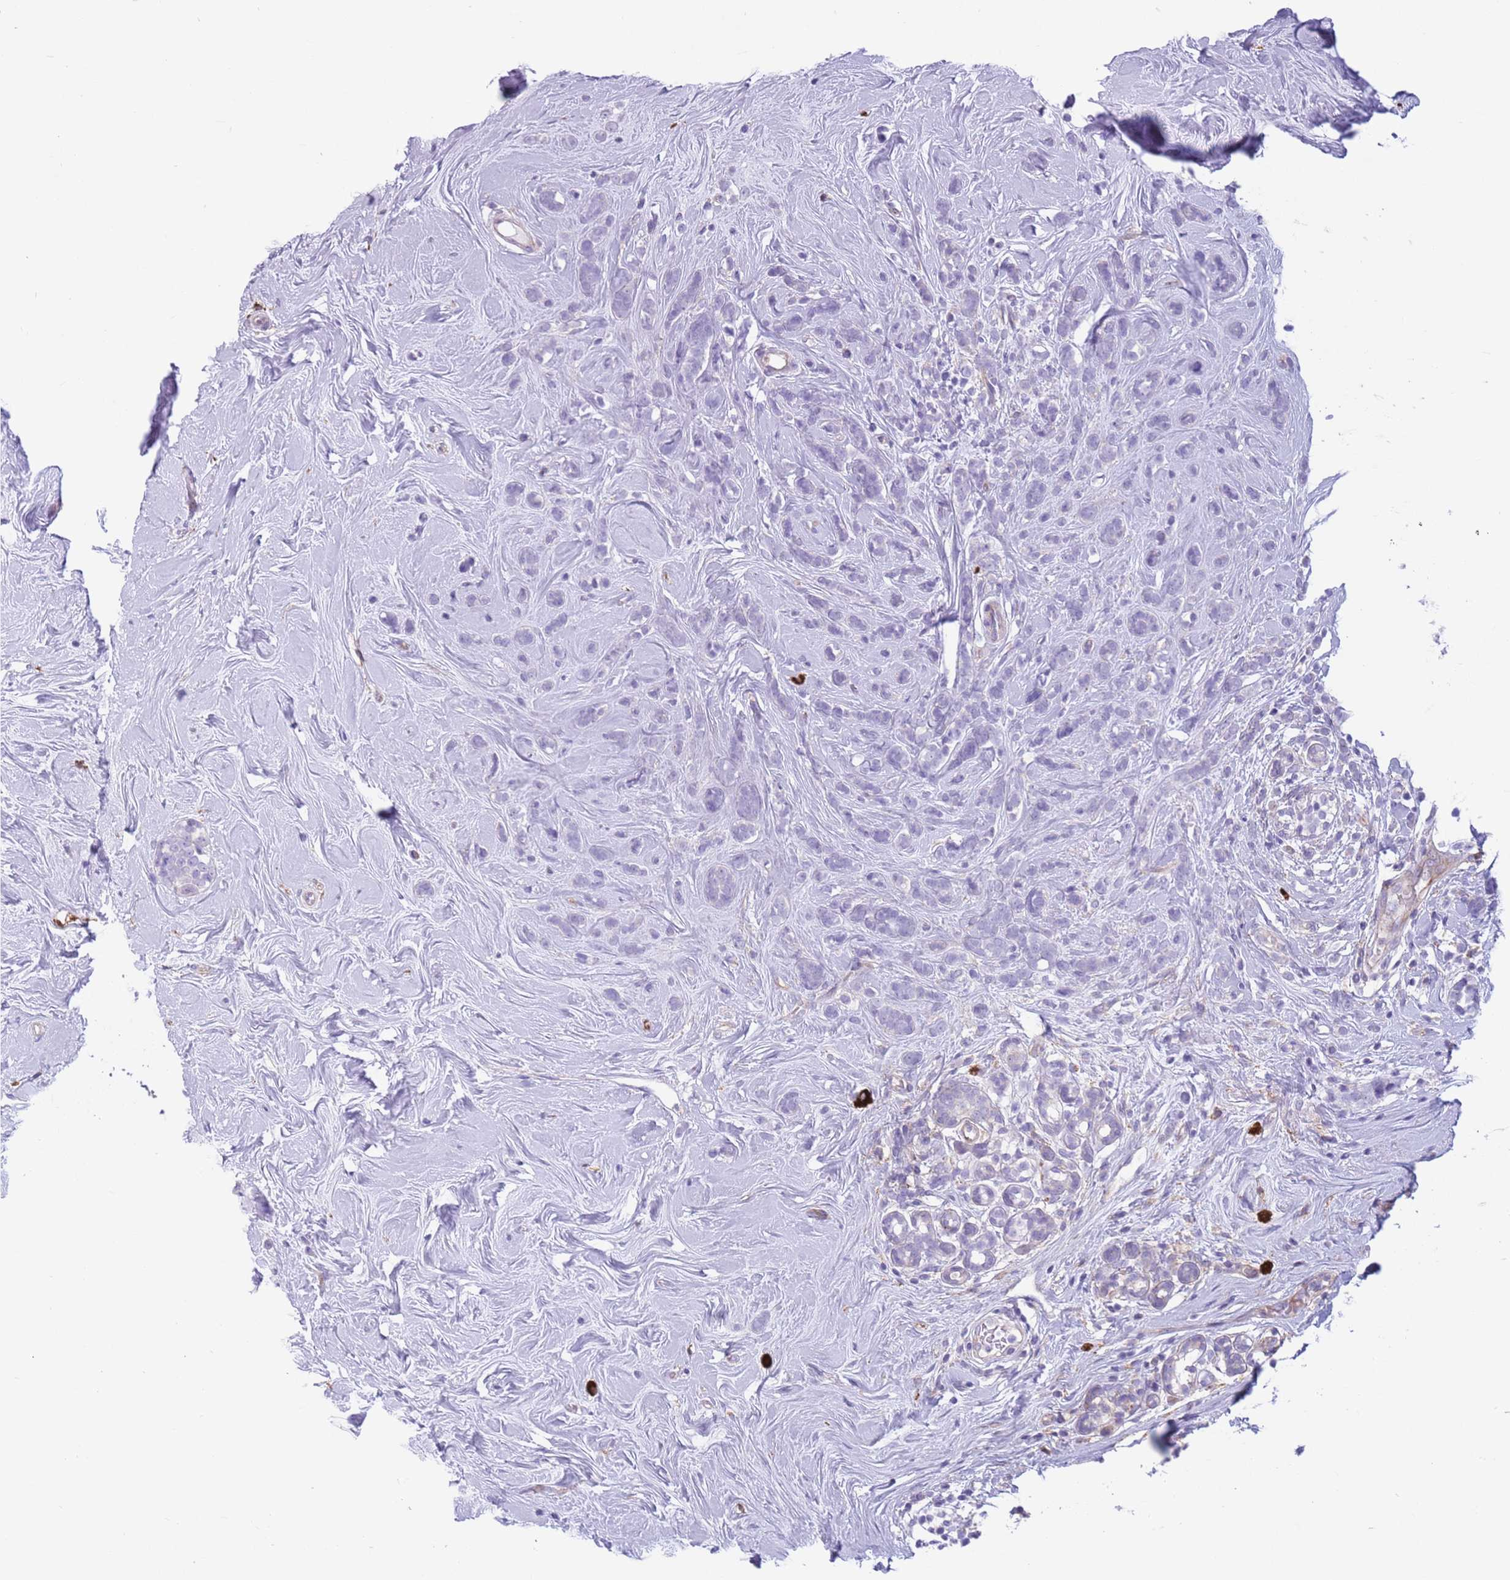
{"staining": {"intensity": "negative", "quantity": "none", "location": "none"}, "tissue": "breast cancer", "cell_type": "Tumor cells", "image_type": "cancer", "snomed": [{"axis": "morphology", "description": "Lobular carcinoma"}, {"axis": "topography", "description": "Breast"}], "caption": "DAB (3,3'-diaminobenzidine) immunohistochemical staining of lobular carcinoma (breast) reveals no significant expression in tumor cells.", "gene": "SNX6", "patient": {"sex": "female", "age": 58}}